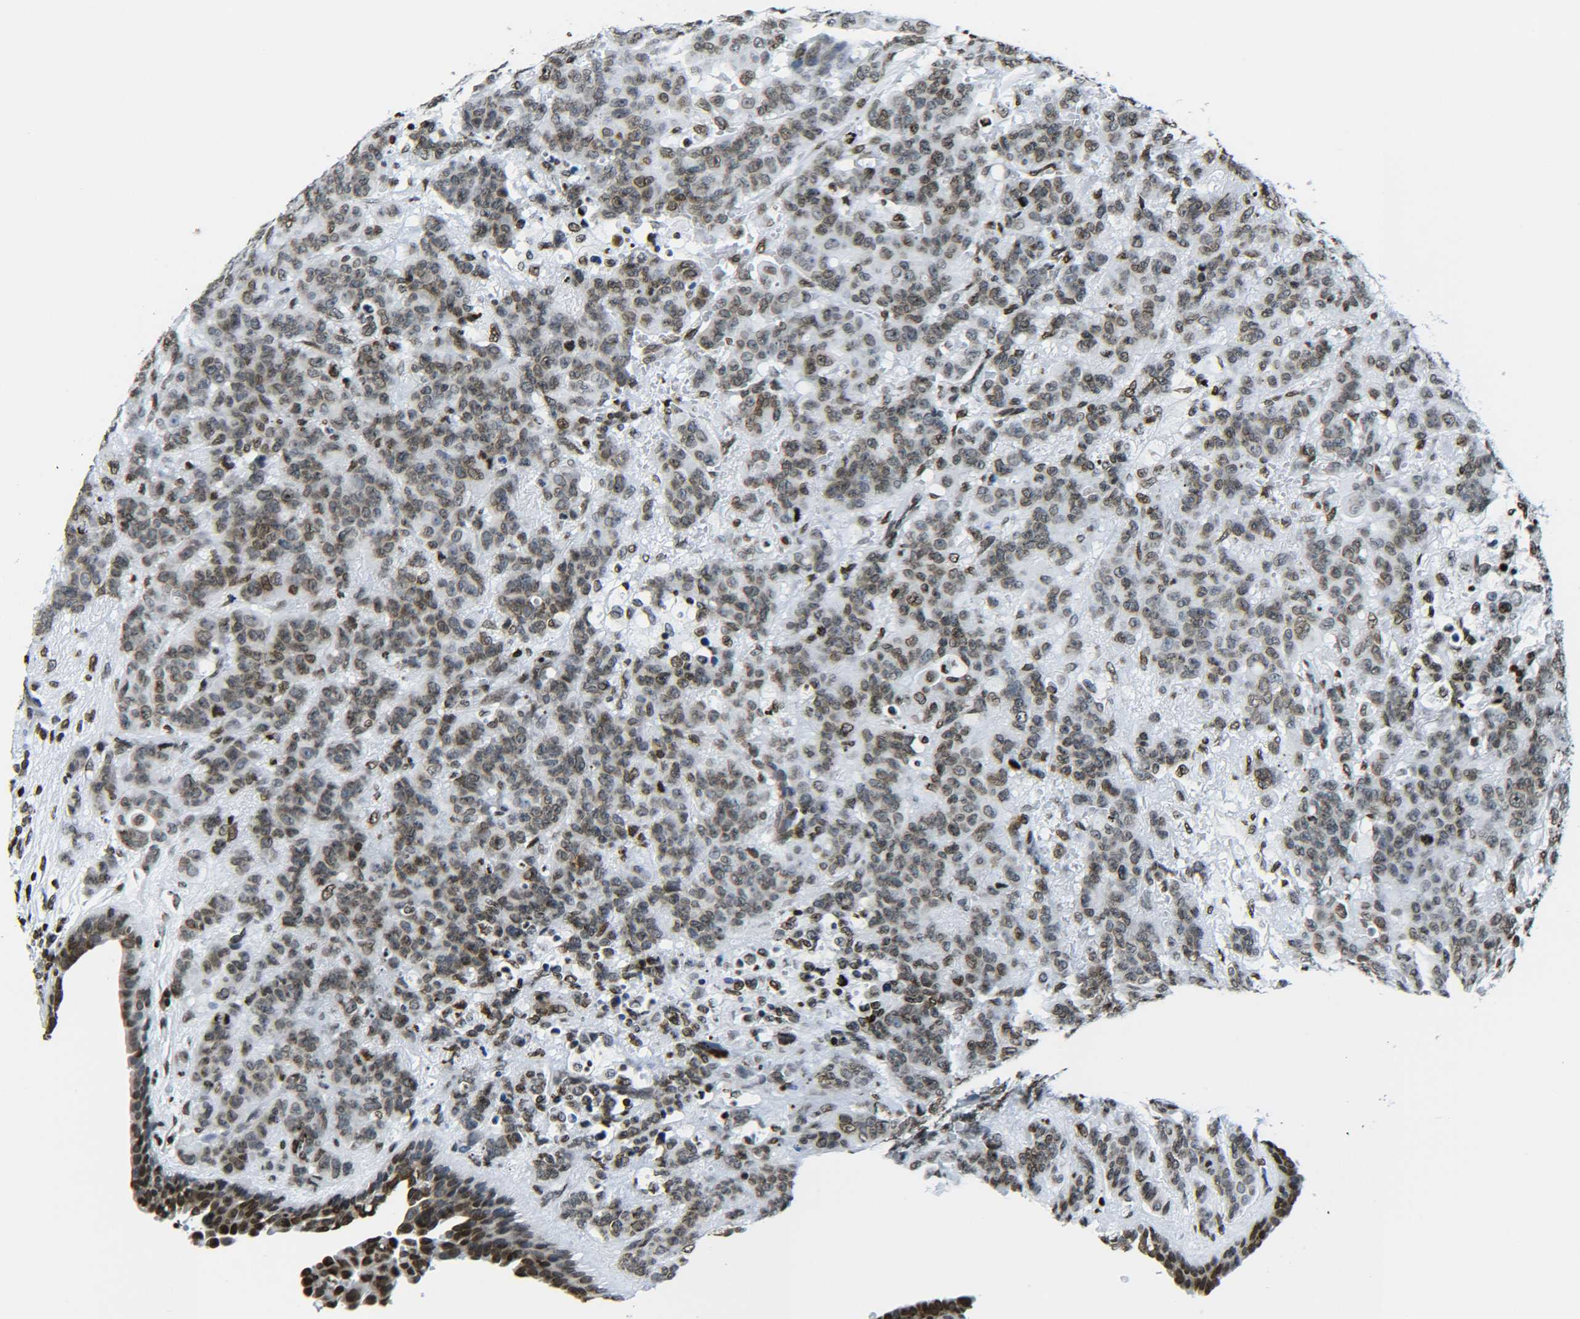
{"staining": {"intensity": "moderate", "quantity": ">75%", "location": "nuclear"}, "tissue": "breast cancer", "cell_type": "Tumor cells", "image_type": "cancer", "snomed": [{"axis": "morphology", "description": "Duct carcinoma"}, {"axis": "topography", "description": "Breast"}], "caption": "Breast cancer (infiltrating ductal carcinoma) was stained to show a protein in brown. There is medium levels of moderate nuclear staining in about >75% of tumor cells.", "gene": "H2AX", "patient": {"sex": "female", "age": 40}}